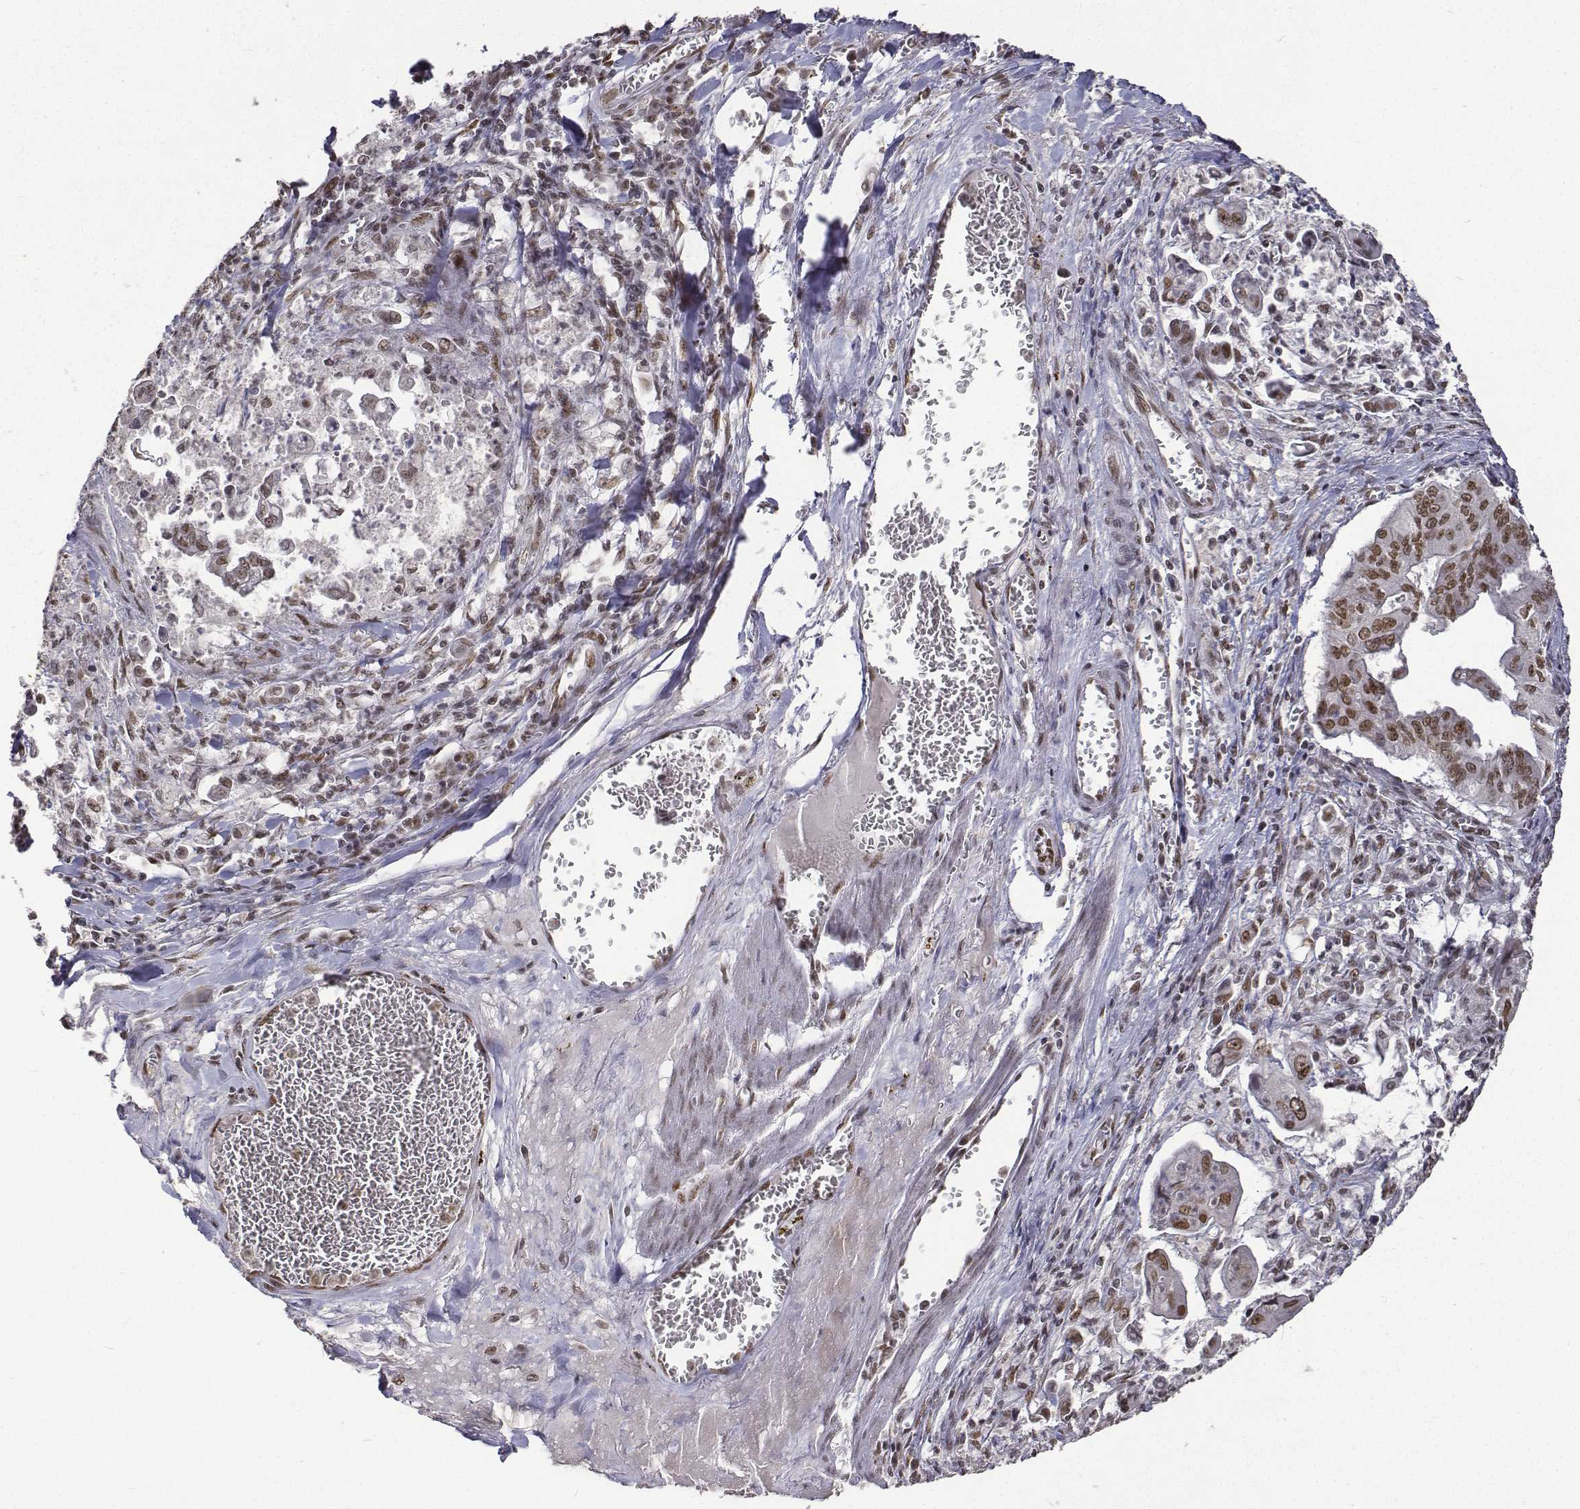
{"staining": {"intensity": "moderate", "quantity": ">75%", "location": "nuclear"}, "tissue": "stomach cancer", "cell_type": "Tumor cells", "image_type": "cancer", "snomed": [{"axis": "morphology", "description": "Adenocarcinoma, NOS"}, {"axis": "topography", "description": "Stomach, upper"}], "caption": "High-magnification brightfield microscopy of stomach cancer stained with DAB (brown) and counterstained with hematoxylin (blue). tumor cells exhibit moderate nuclear positivity is present in approximately>75% of cells.", "gene": "ATRX", "patient": {"sex": "male", "age": 80}}